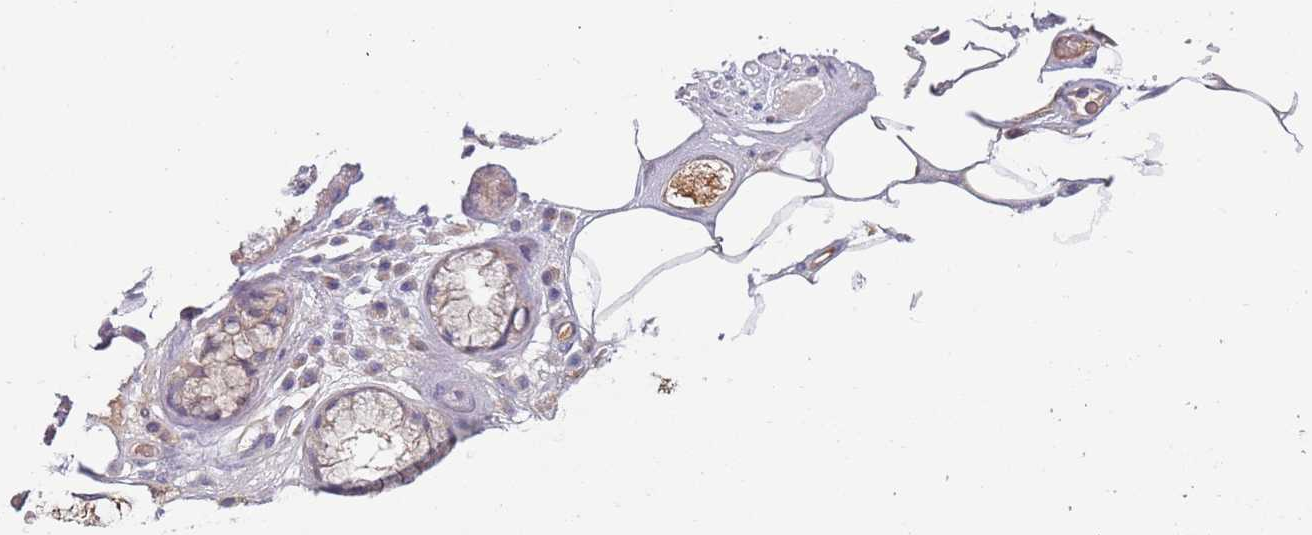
{"staining": {"intensity": "weak", "quantity": ">75%", "location": "cytoplasmic/membranous"}, "tissue": "adipose tissue", "cell_type": "Adipocytes", "image_type": "normal", "snomed": [{"axis": "morphology", "description": "Normal tissue, NOS"}, {"axis": "topography", "description": "Cartilage tissue"}], "caption": "Benign adipose tissue reveals weak cytoplasmic/membranous expression in about >75% of adipocytes.", "gene": "NADK", "patient": {"sex": "male", "age": 81}}